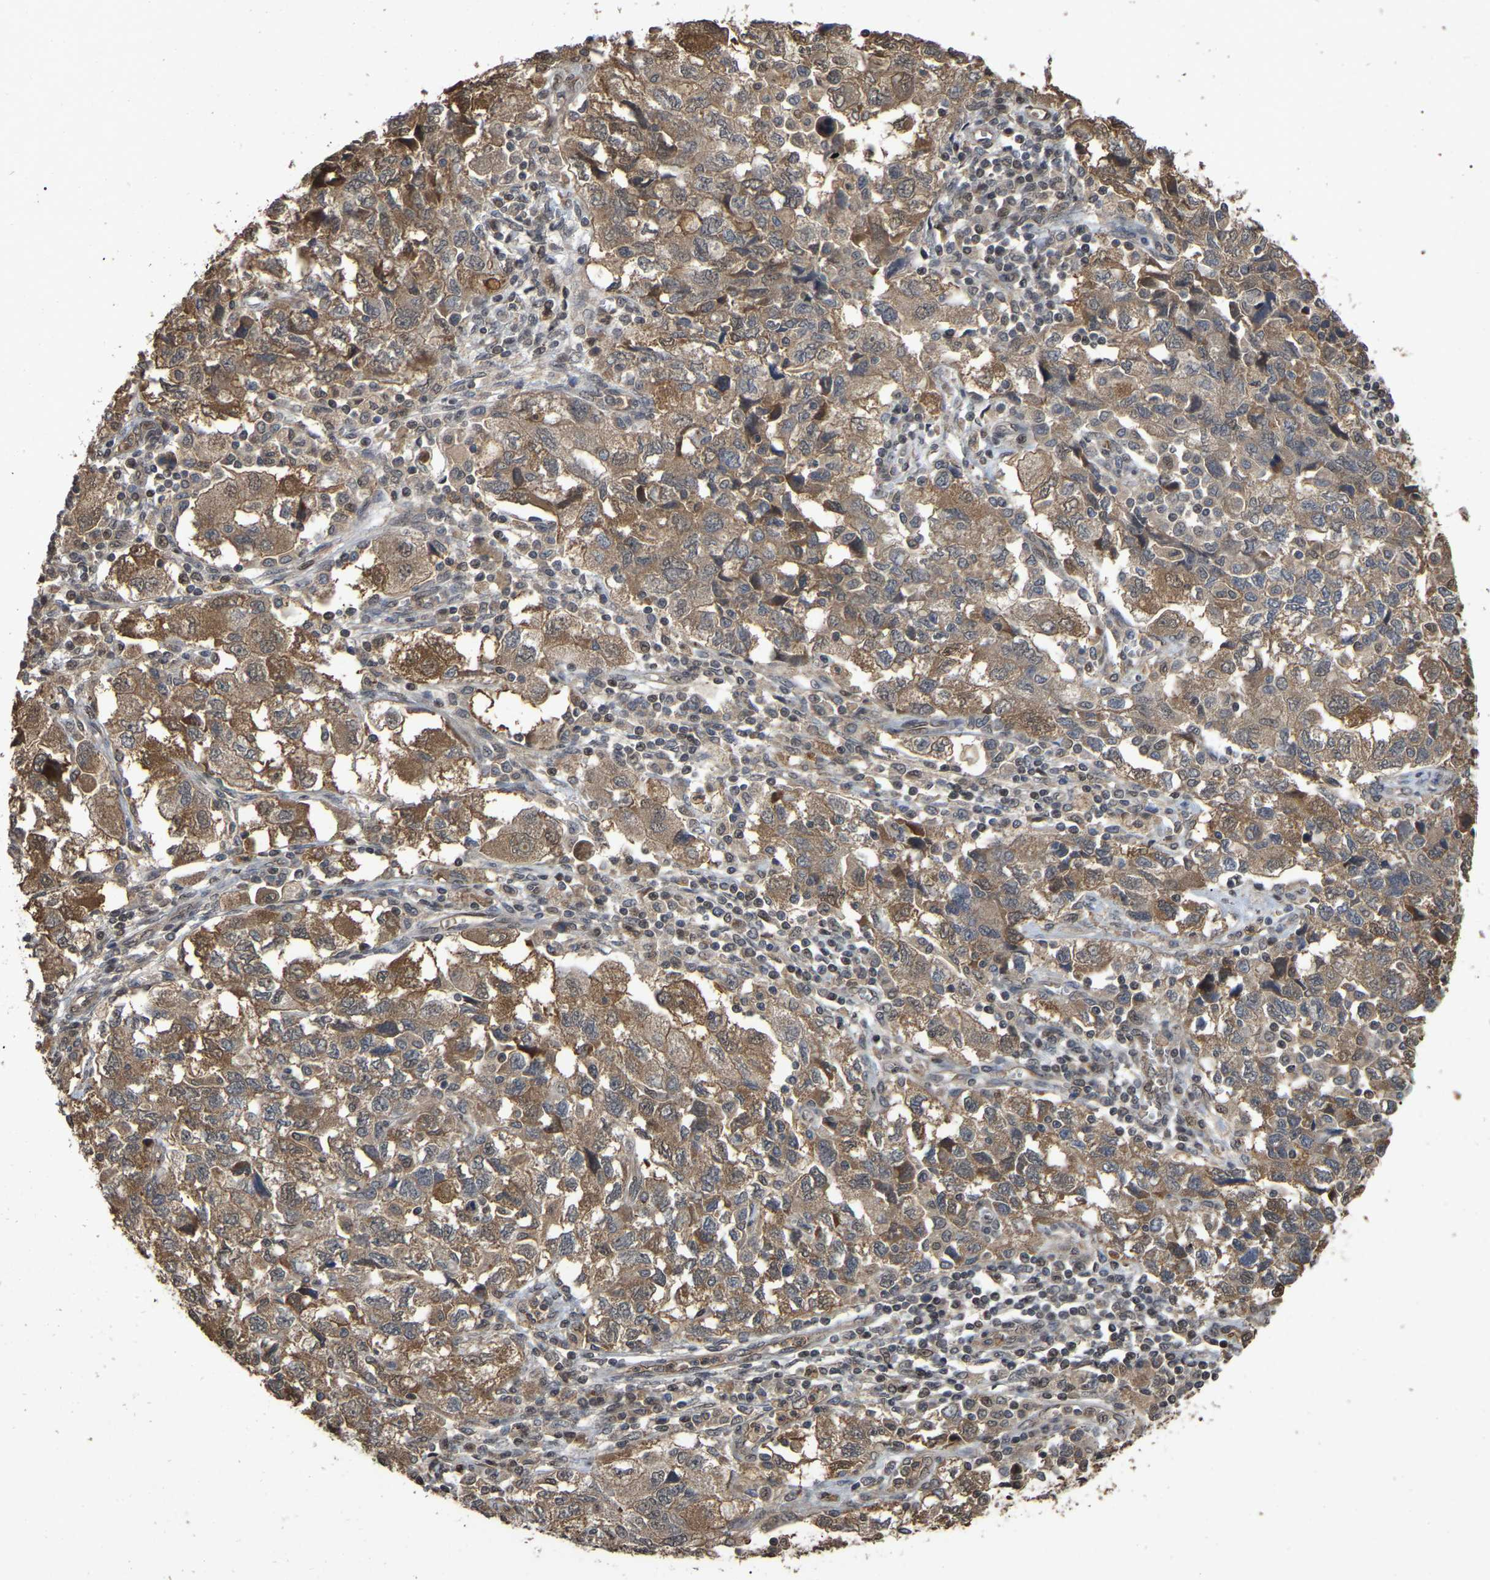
{"staining": {"intensity": "moderate", "quantity": ">75%", "location": "cytoplasmic/membranous"}, "tissue": "ovarian cancer", "cell_type": "Tumor cells", "image_type": "cancer", "snomed": [{"axis": "morphology", "description": "Carcinoma, NOS"}, {"axis": "morphology", "description": "Cystadenocarcinoma, serous, NOS"}, {"axis": "topography", "description": "Ovary"}], "caption": "Approximately >75% of tumor cells in ovarian cancer show moderate cytoplasmic/membranous protein staining as visualized by brown immunohistochemical staining.", "gene": "FAM219A", "patient": {"sex": "female", "age": 69}}